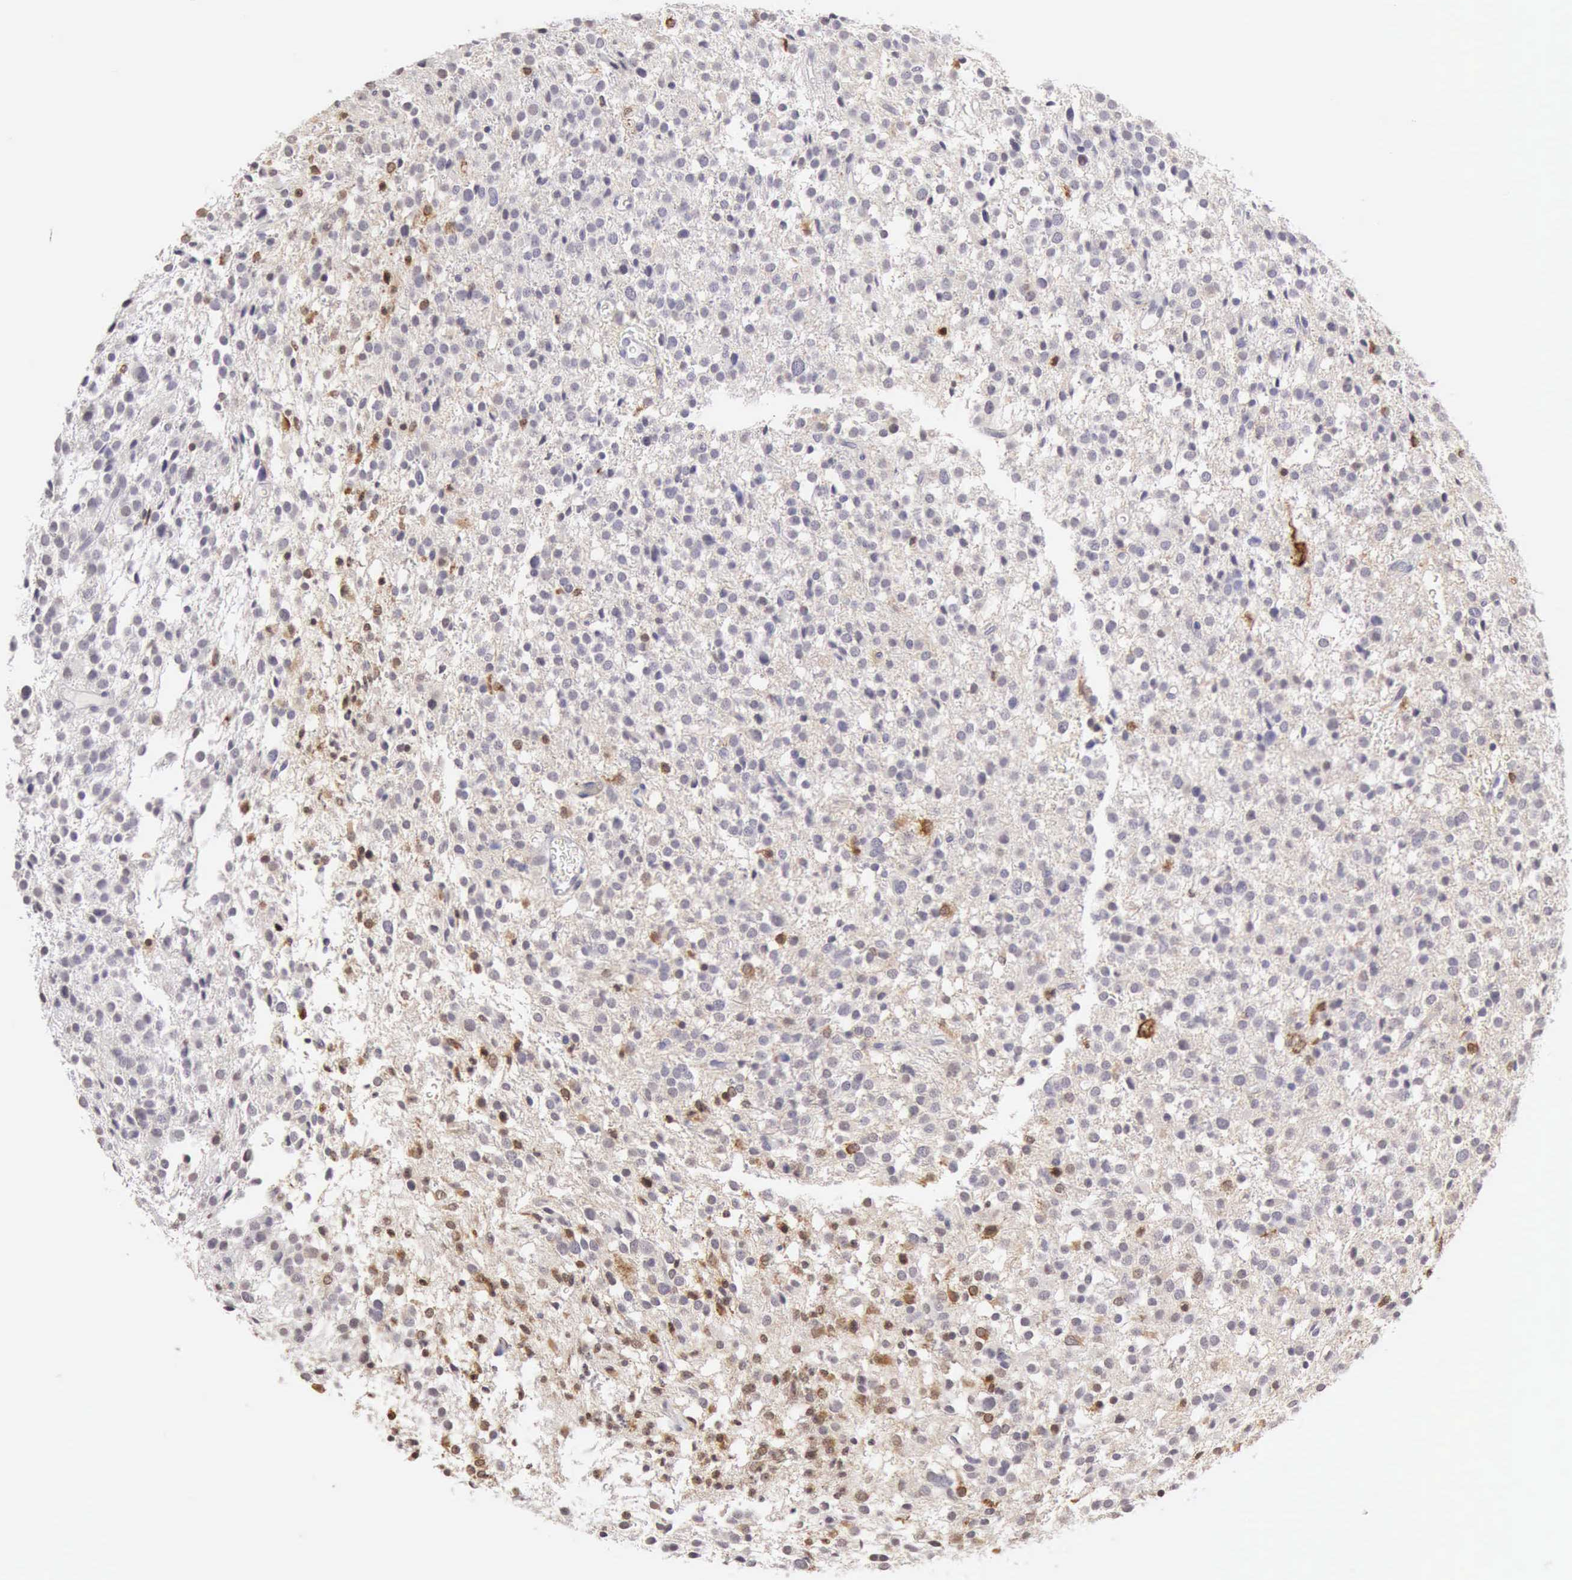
{"staining": {"intensity": "moderate", "quantity": "<25%", "location": "cytoplasmic/membranous"}, "tissue": "glioma", "cell_type": "Tumor cells", "image_type": "cancer", "snomed": [{"axis": "morphology", "description": "Glioma, malignant, Low grade"}, {"axis": "topography", "description": "Brain"}], "caption": "Glioma stained with a brown dye exhibits moderate cytoplasmic/membranous positive positivity in approximately <25% of tumor cells.", "gene": "RNASE1", "patient": {"sex": "female", "age": 36}}